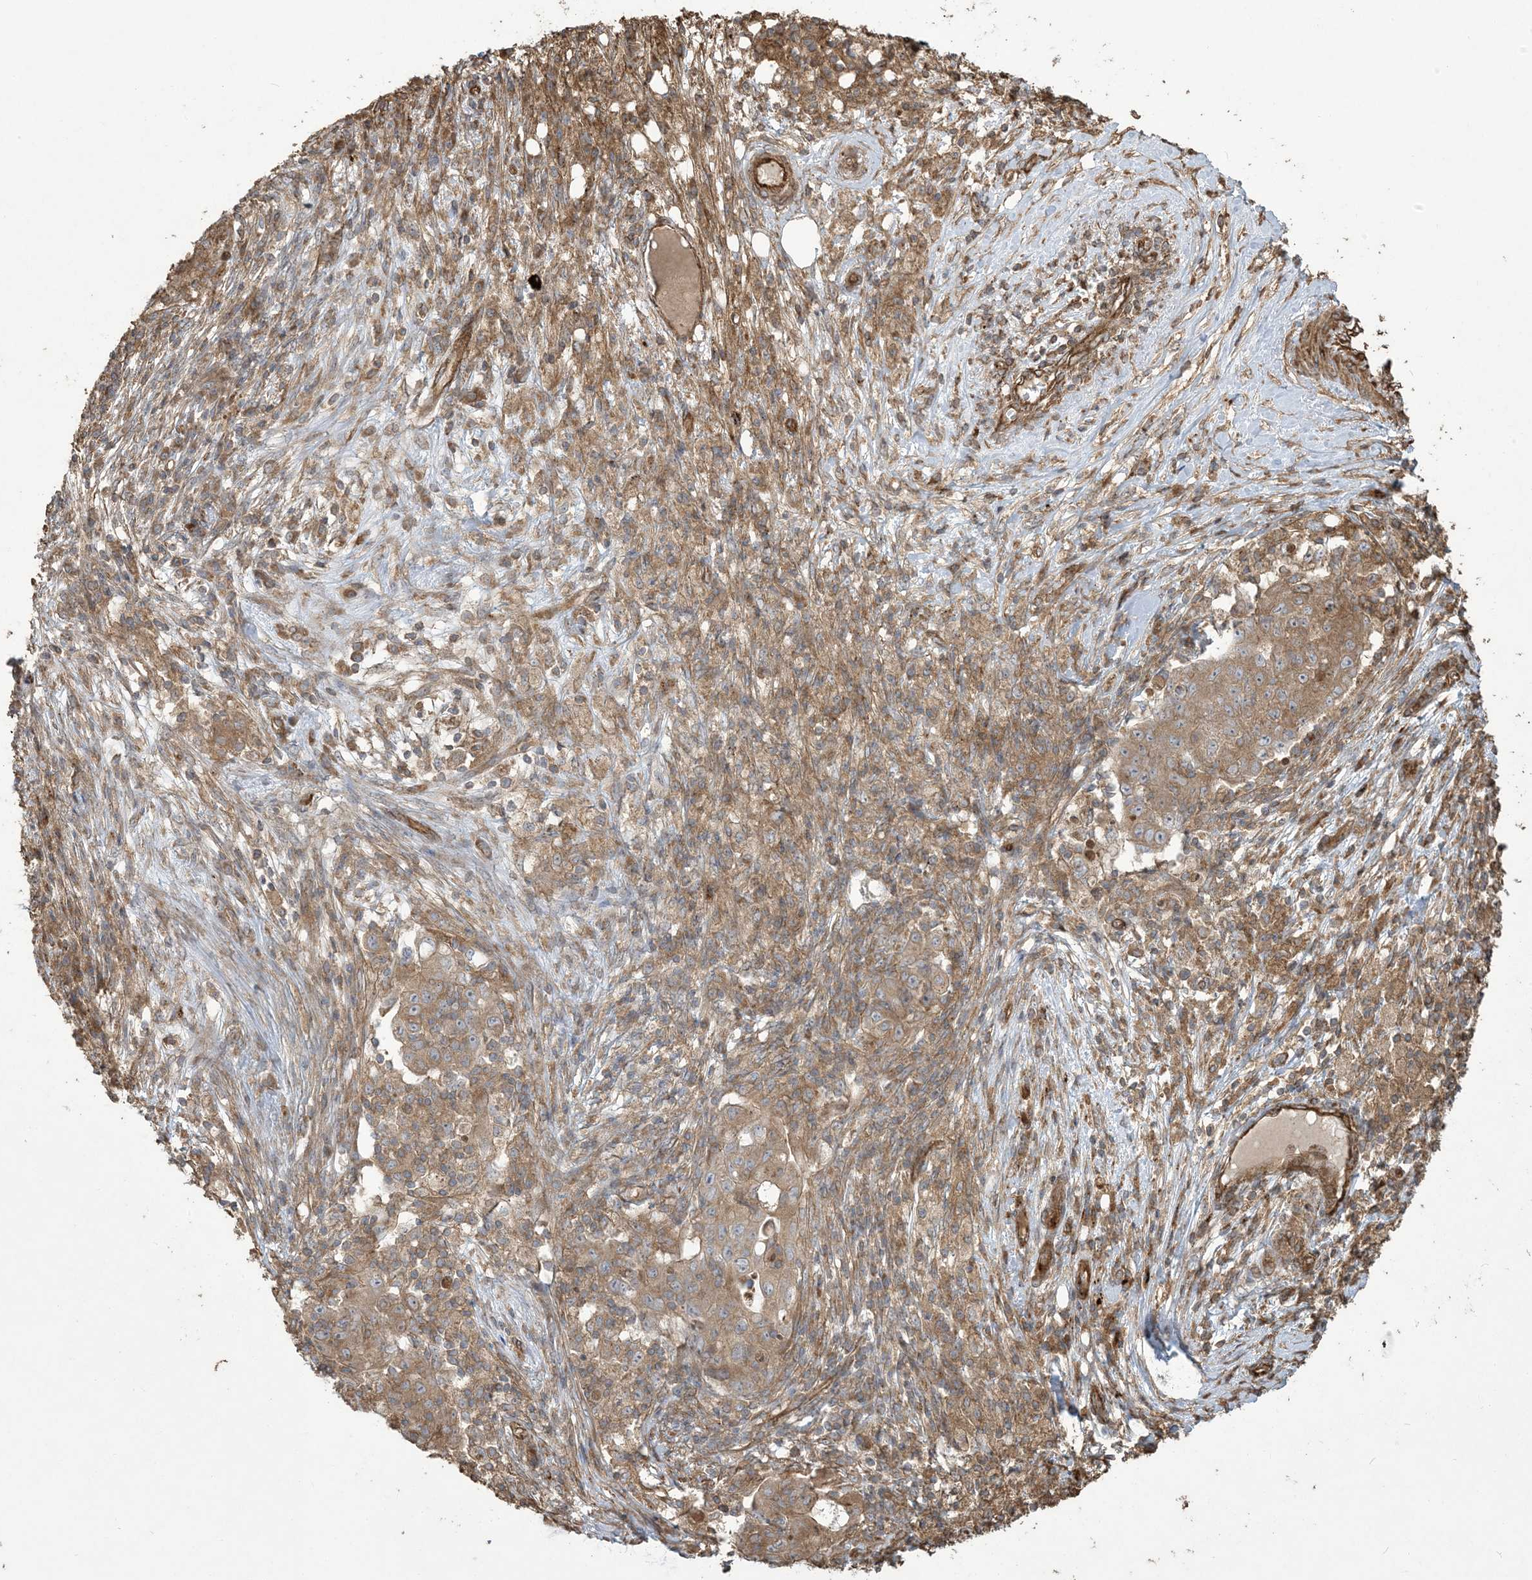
{"staining": {"intensity": "moderate", "quantity": ">75%", "location": "cytoplasmic/membranous"}, "tissue": "ovarian cancer", "cell_type": "Tumor cells", "image_type": "cancer", "snomed": [{"axis": "morphology", "description": "Carcinoma, endometroid"}, {"axis": "topography", "description": "Ovary"}], "caption": "A histopathology image of human endometroid carcinoma (ovarian) stained for a protein reveals moderate cytoplasmic/membranous brown staining in tumor cells. The protein is shown in brown color, while the nuclei are stained blue.", "gene": "KLHL18", "patient": {"sex": "female", "age": 42}}